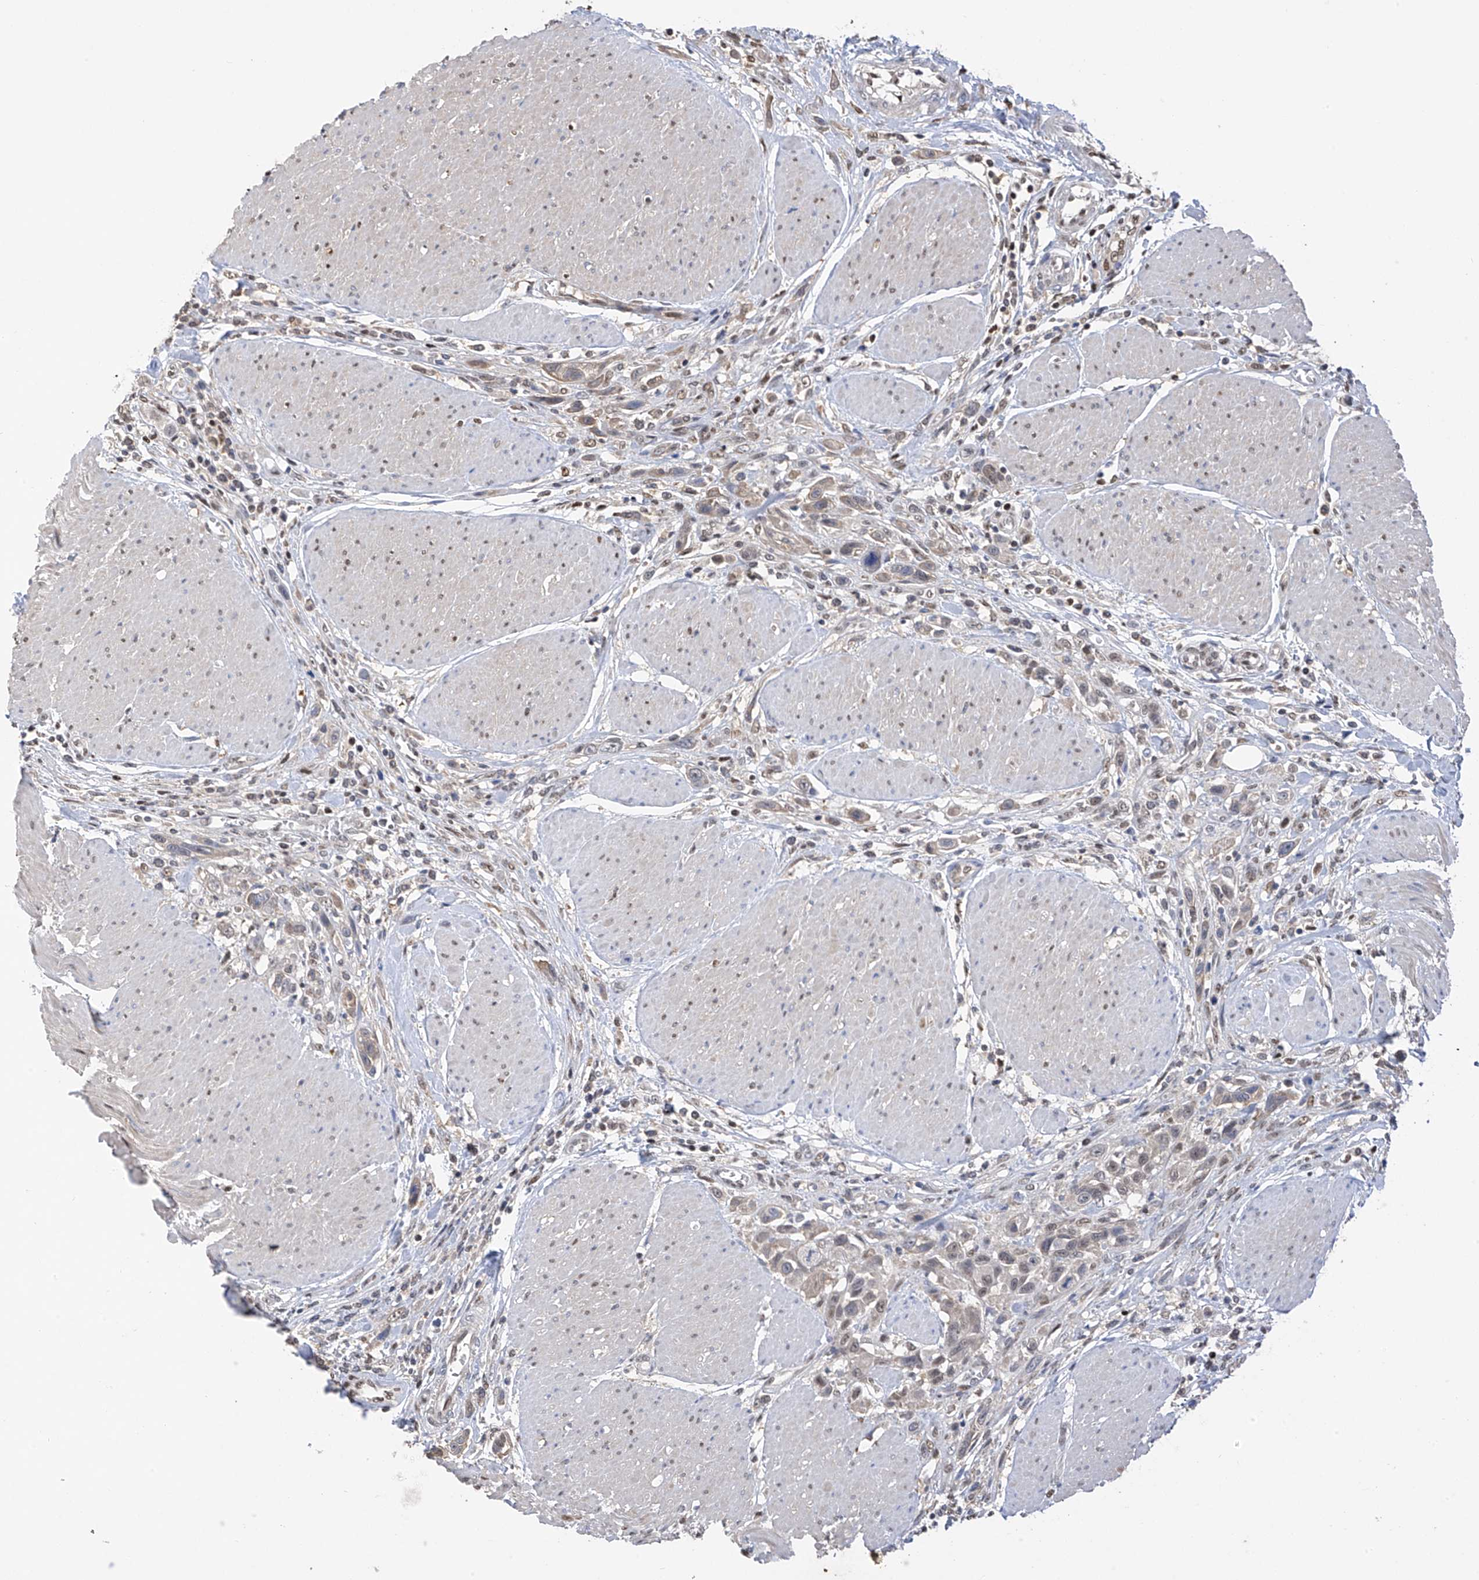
{"staining": {"intensity": "weak", "quantity": "<25%", "location": "nuclear"}, "tissue": "urothelial cancer", "cell_type": "Tumor cells", "image_type": "cancer", "snomed": [{"axis": "morphology", "description": "Urothelial carcinoma, High grade"}, {"axis": "topography", "description": "Urinary bladder"}], "caption": "Tumor cells show no significant expression in urothelial cancer. The staining is performed using DAB brown chromogen with nuclei counter-stained in using hematoxylin.", "gene": "PMM1", "patient": {"sex": "male", "age": 50}}